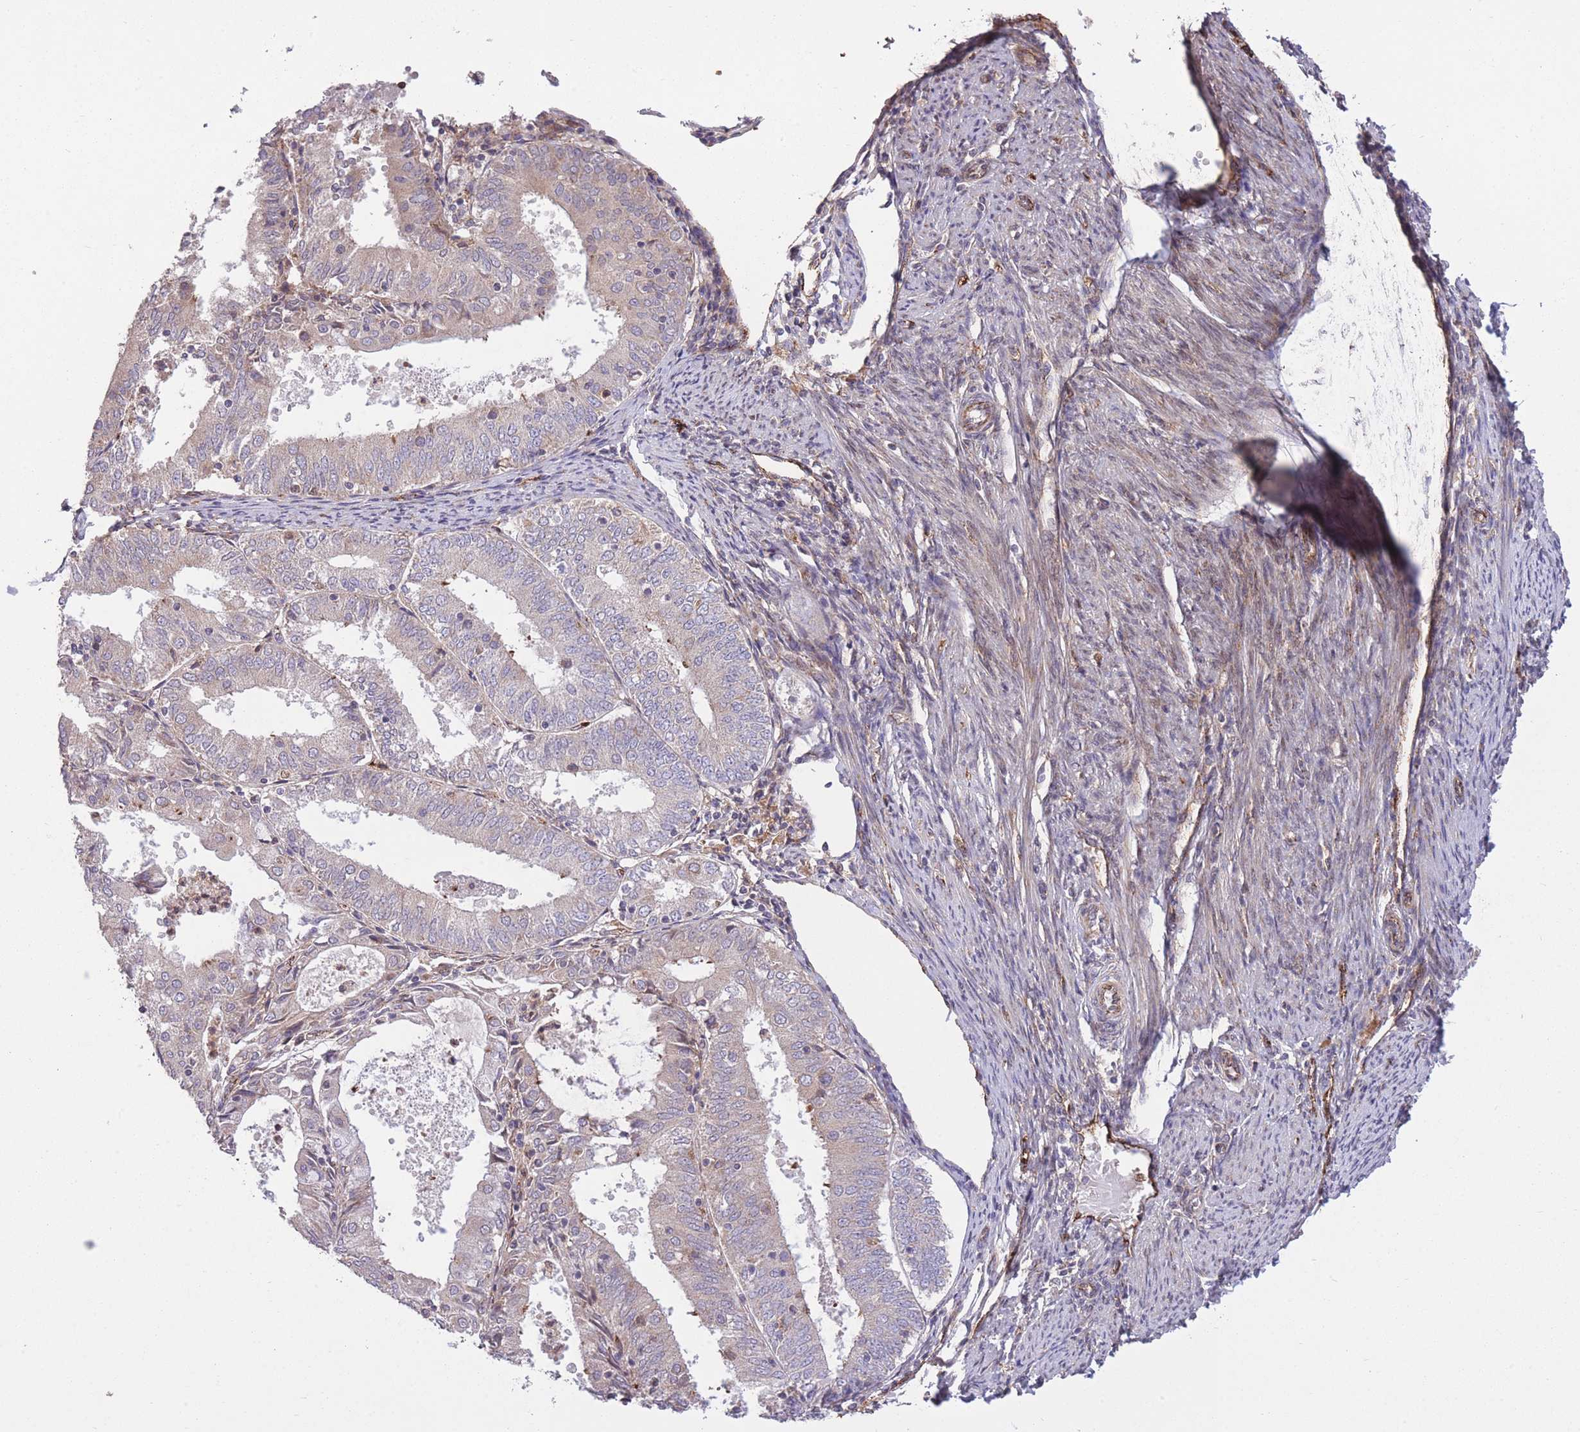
{"staining": {"intensity": "negative", "quantity": "none", "location": "none"}, "tissue": "endometrial cancer", "cell_type": "Tumor cells", "image_type": "cancer", "snomed": [{"axis": "morphology", "description": "Adenocarcinoma, NOS"}, {"axis": "topography", "description": "Endometrium"}], "caption": "Tumor cells show no significant protein expression in endometrial cancer. (DAB (3,3'-diaminobenzidine) immunohistochemistry with hematoxylin counter stain).", "gene": "CISH", "patient": {"sex": "female", "age": 57}}